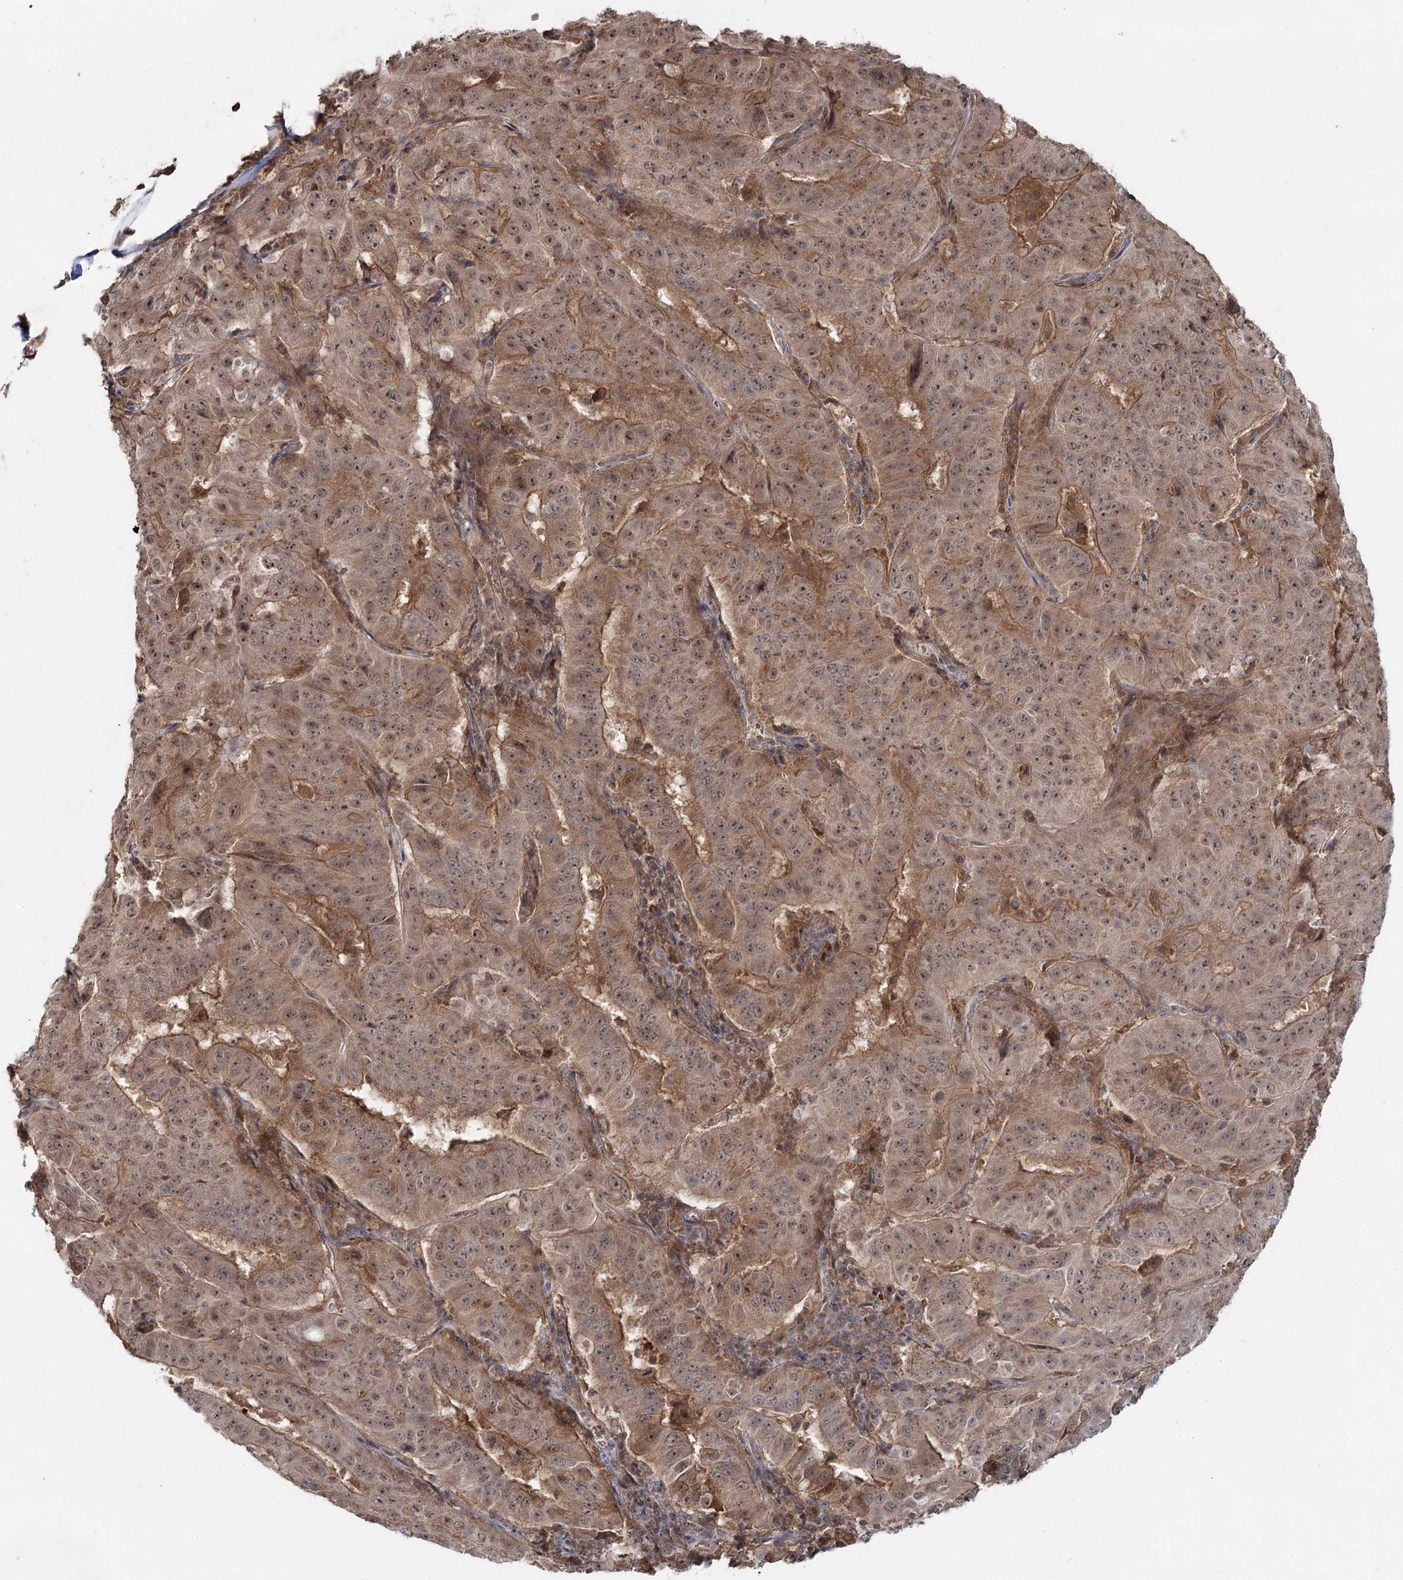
{"staining": {"intensity": "moderate", "quantity": ">75%", "location": "cytoplasmic/membranous,nuclear"}, "tissue": "pancreatic cancer", "cell_type": "Tumor cells", "image_type": "cancer", "snomed": [{"axis": "morphology", "description": "Adenocarcinoma, NOS"}, {"axis": "topography", "description": "Pancreas"}], "caption": "The histopathology image displays staining of pancreatic adenocarcinoma, revealing moderate cytoplasmic/membranous and nuclear protein expression (brown color) within tumor cells.", "gene": "WDR44", "patient": {"sex": "male", "age": 63}}